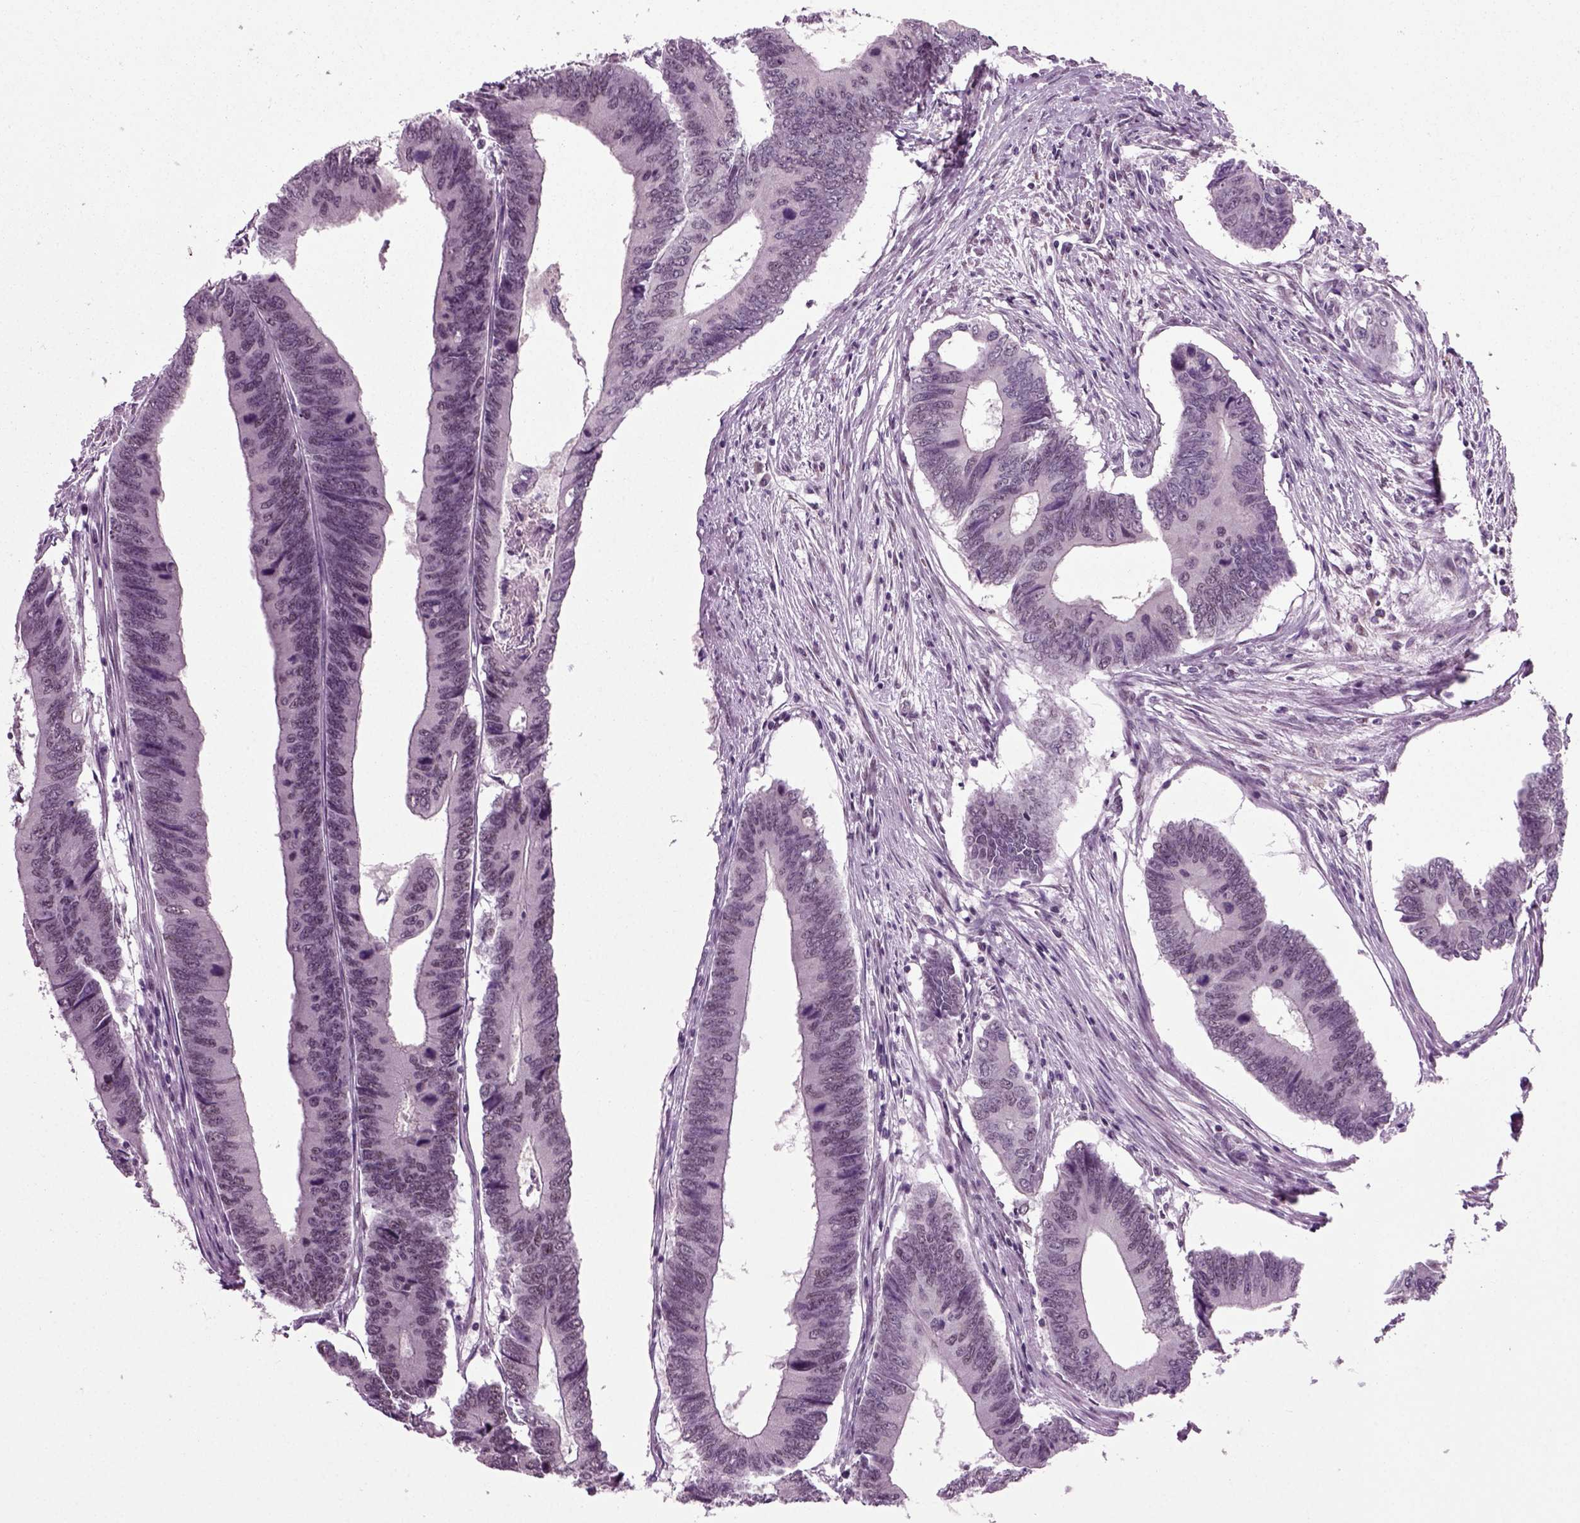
{"staining": {"intensity": "negative", "quantity": "none", "location": "none"}, "tissue": "colorectal cancer", "cell_type": "Tumor cells", "image_type": "cancer", "snomed": [{"axis": "morphology", "description": "Adenocarcinoma, NOS"}, {"axis": "topography", "description": "Colon"}], "caption": "Immunohistochemical staining of human adenocarcinoma (colorectal) displays no significant expression in tumor cells.", "gene": "RCOR3", "patient": {"sex": "male", "age": 53}}